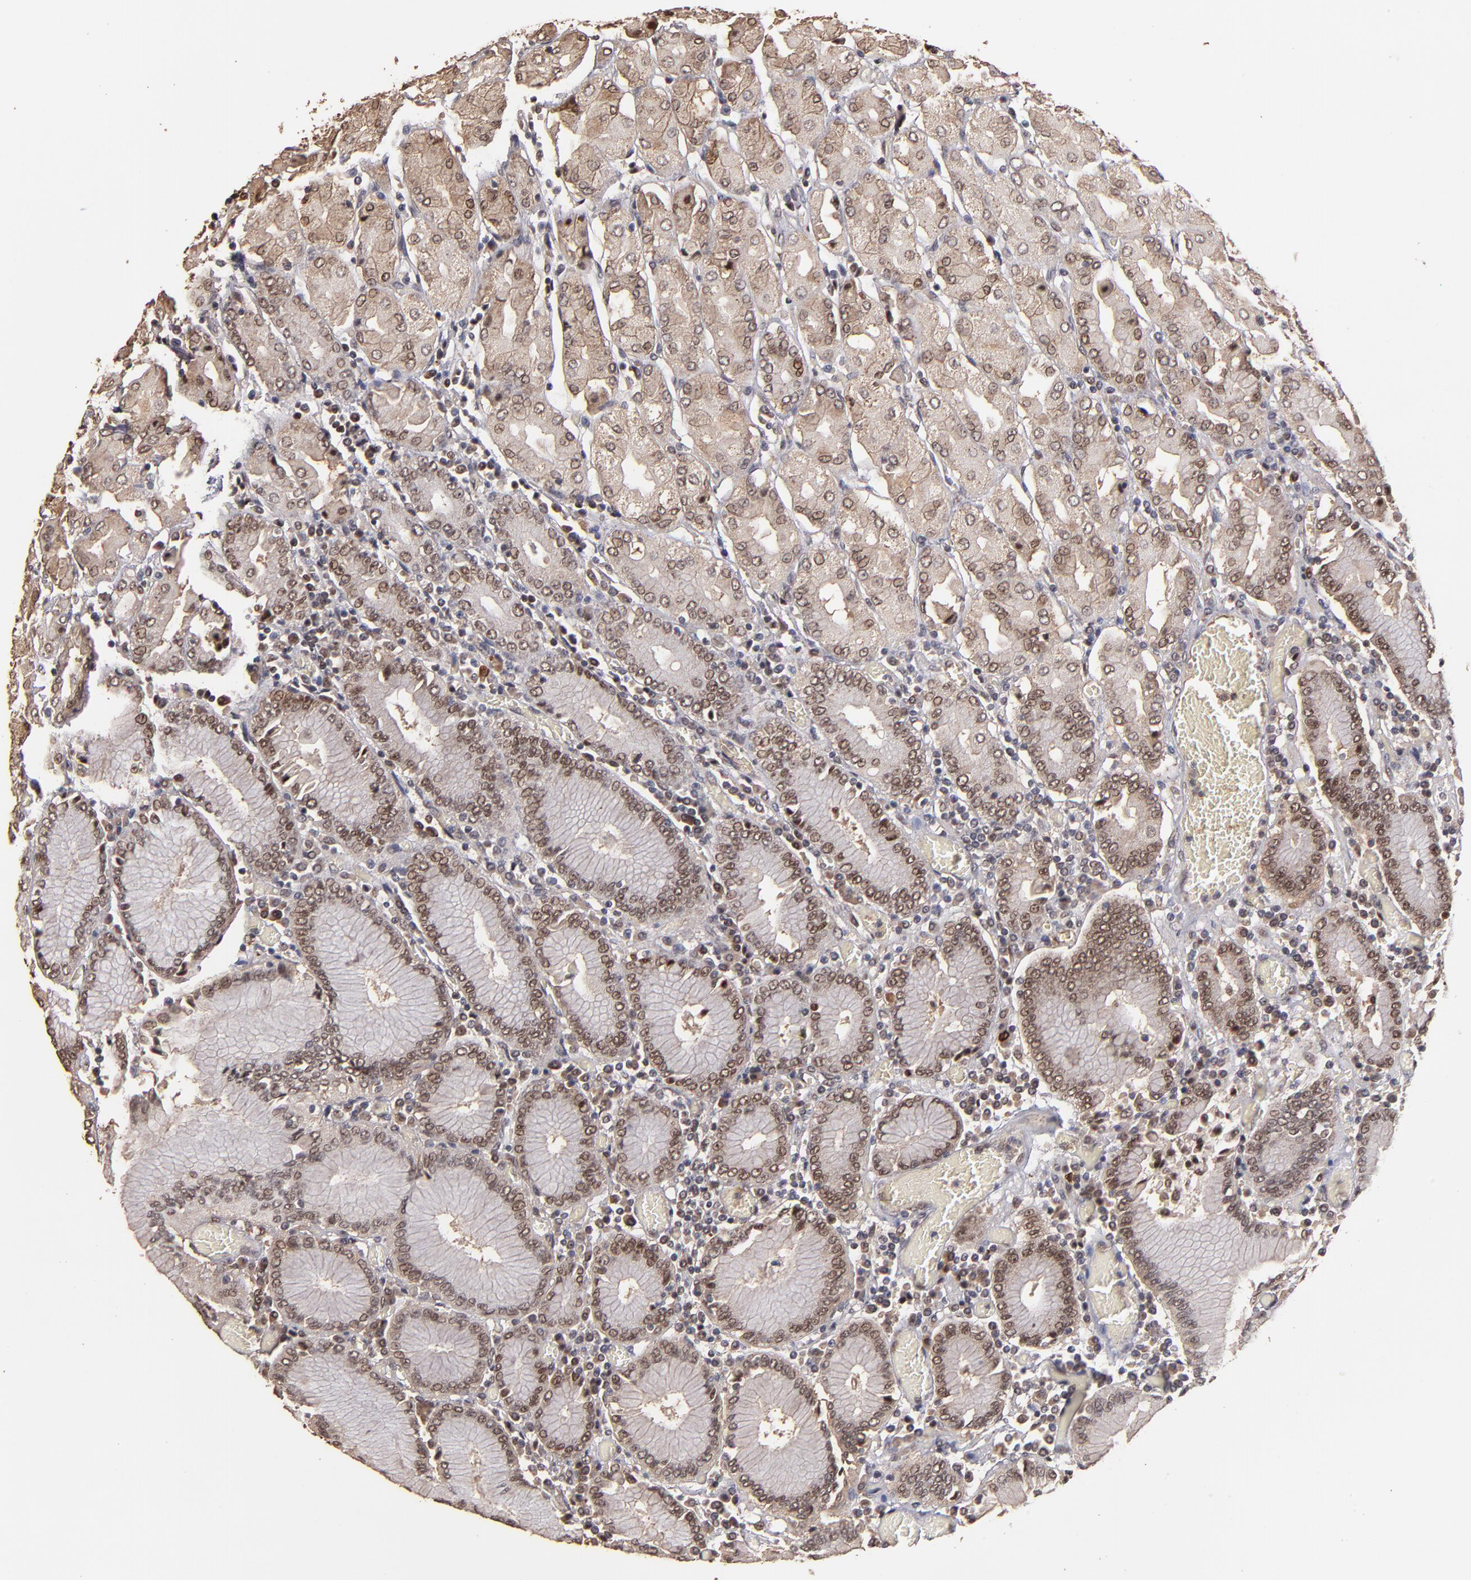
{"staining": {"intensity": "moderate", "quantity": "25%-75%", "location": "cytoplasmic/membranous,nuclear"}, "tissue": "stomach", "cell_type": "Glandular cells", "image_type": "normal", "snomed": [{"axis": "morphology", "description": "Normal tissue, NOS"}, {"axis": "topography", "description": "Stomach, upper"}], "caption": "Stomach stained with immunohistochemistry (IHC) displays moderate cytoplasmic/membranous,nuclear expression in approximately 25%-75% of glandular cells.", "gene": "EAPP", "patient": {"sex": "male", "age": 78}}